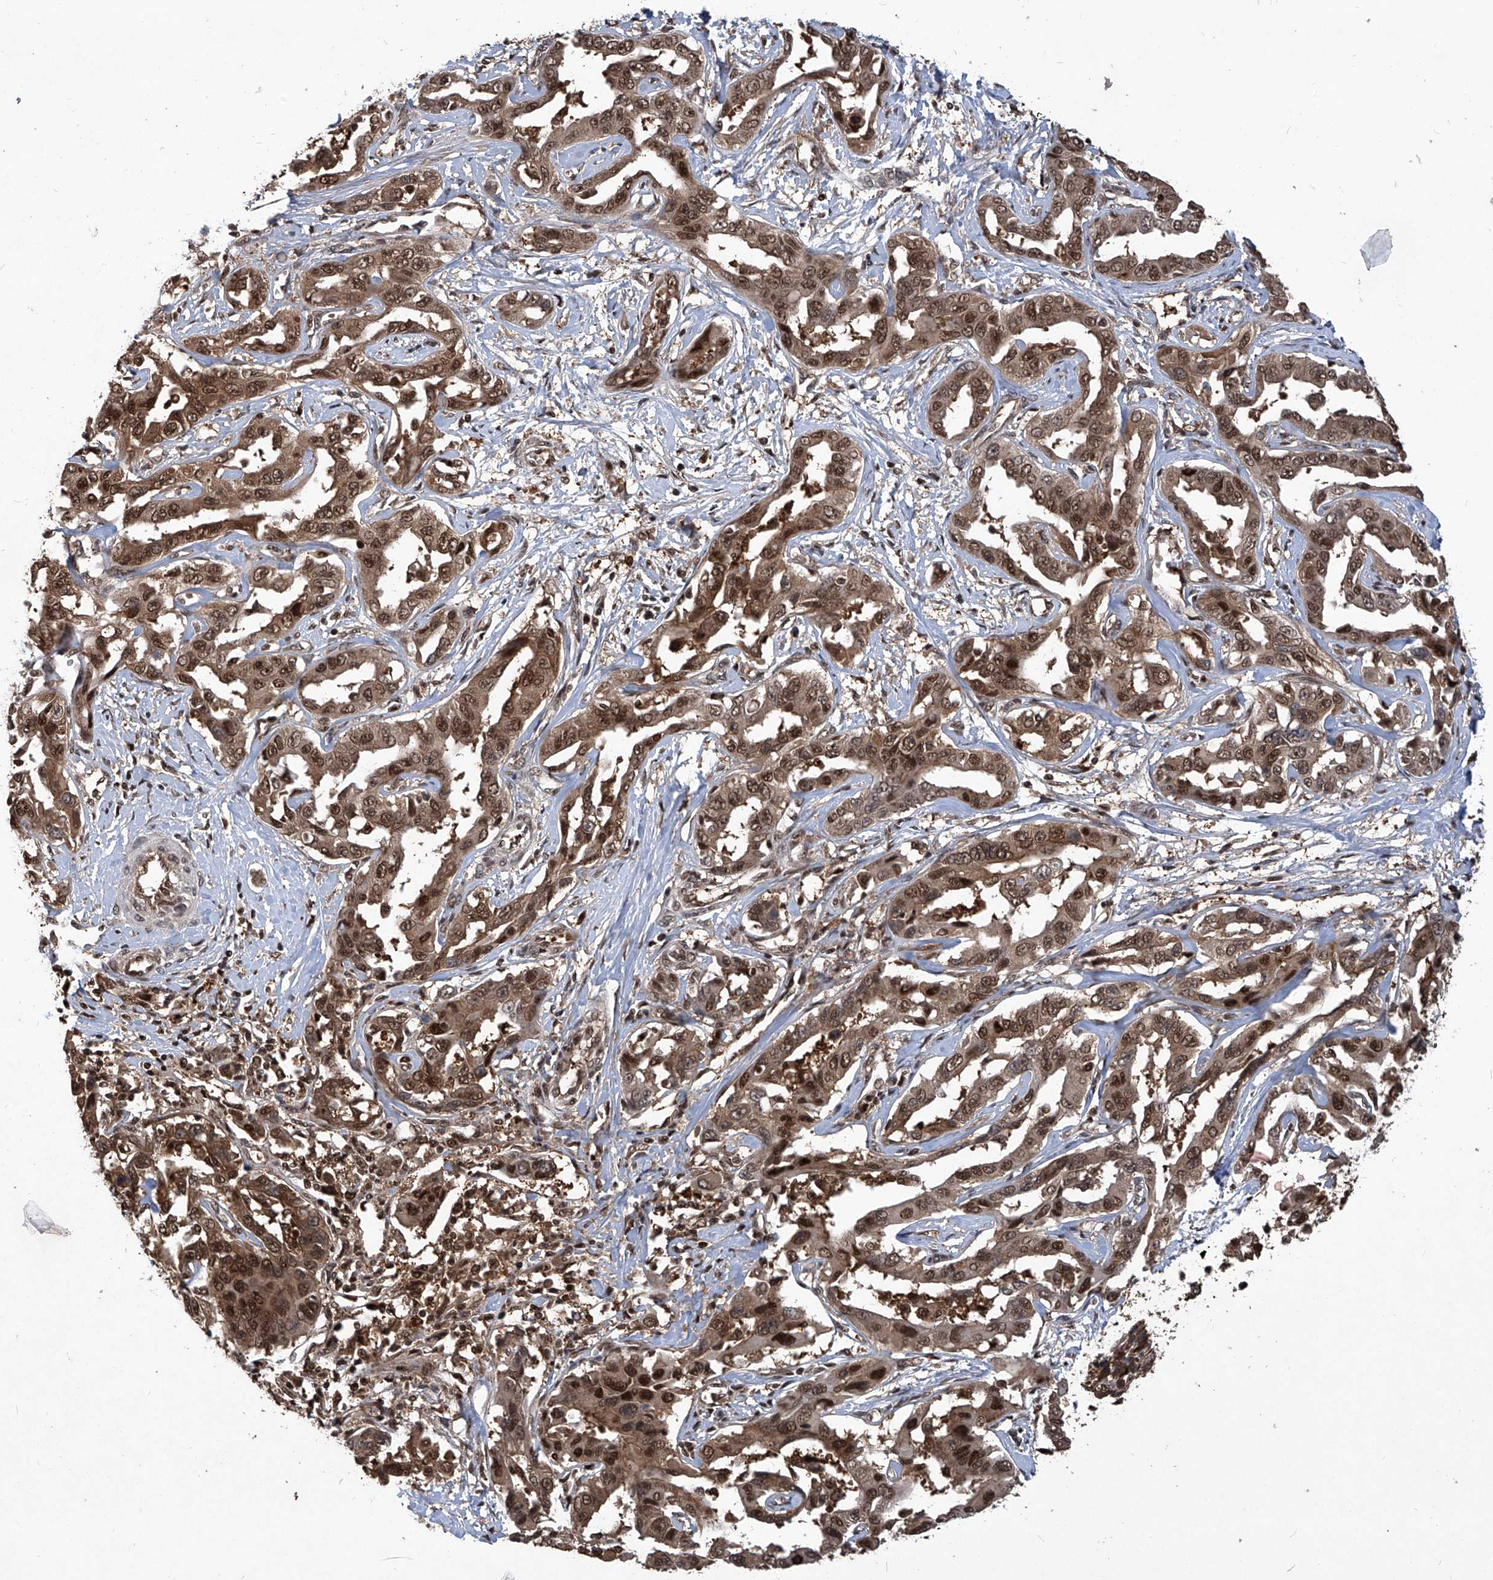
{"staining": {"intensity": "moderate", "quantity": ">75%", "location": "cytoplasmic/membranous,nuclear"}, "tissue": "liver cancer", "cell_type": "Tumor cells", "image_type": "cancer", "snomed": [{"axis": "morphology", "description": "Cholangiocarcinoma"}, {"axis": "topography", "description": "Liver"}], "caption": "A medium amount of moderate cytoplasmic/membranous and nuclear staining is appreciated in approximately >75% of tumor cells in liver cholangiocarcinoma tissue.", "gene": "PSMB1", "patient": {"sex": "male", "age": 59}}